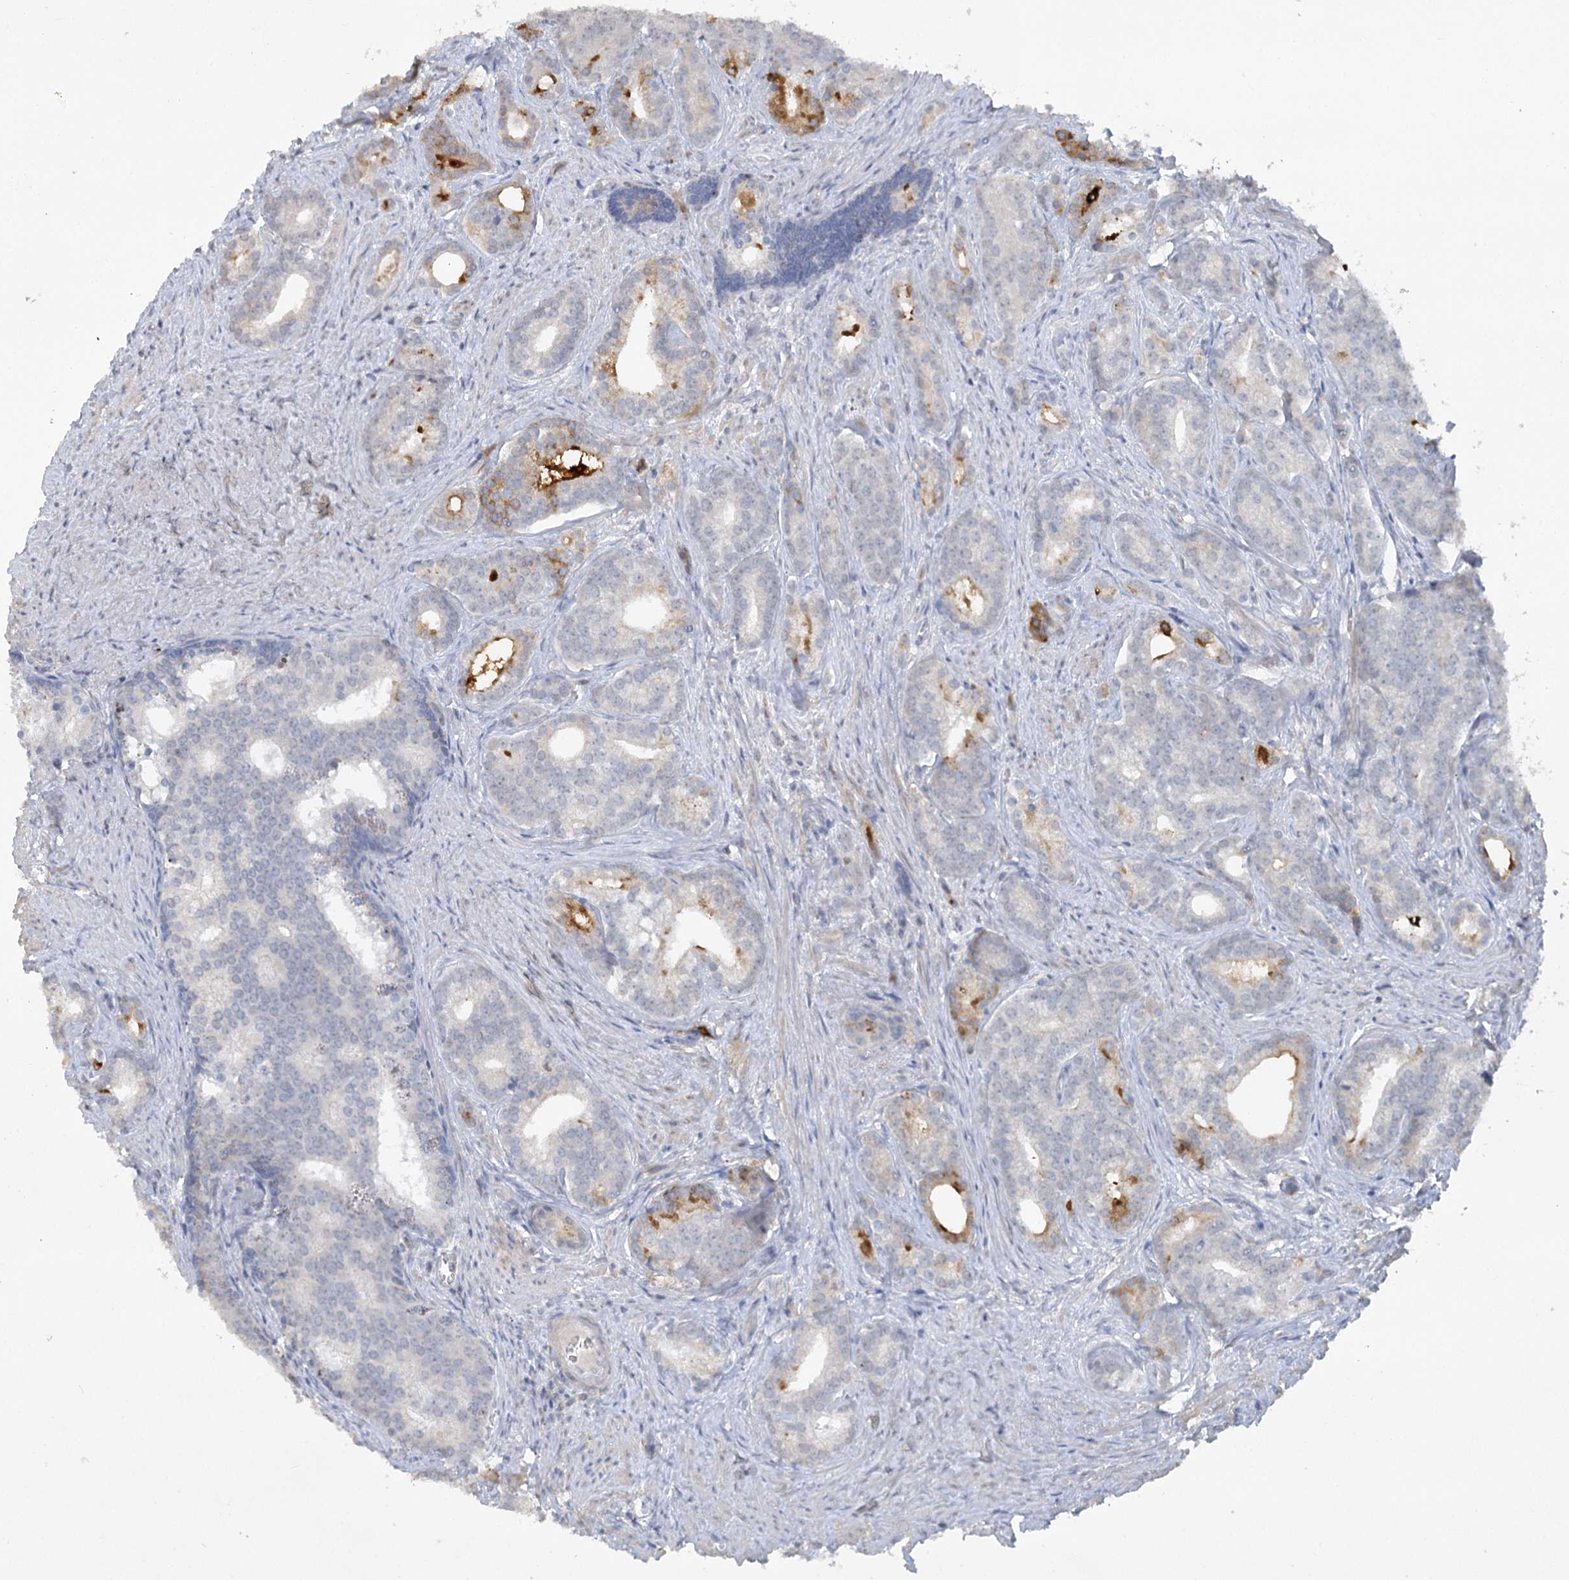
{"staining": {"intensity": "strong", "quantity": "<25%", "location": "cytoplasmic/membranous"}, "tissue": "prostate cancer", "cell_type": "Tumor cells", "image_type": "cancer", "snomed": [{"axis": "morphology", "description": "Adenocarcinoma, Low grade"}, {"axis": "topography", "description": "Prostate"}], "caption": "A medium amount of strong cytoplasmic/membranous expression is present in approximately <25% of tumor cells in prostate cancer tissue.", "gene": "TRAF3IP1", "patient": {"sex": "male", "age": 71}}